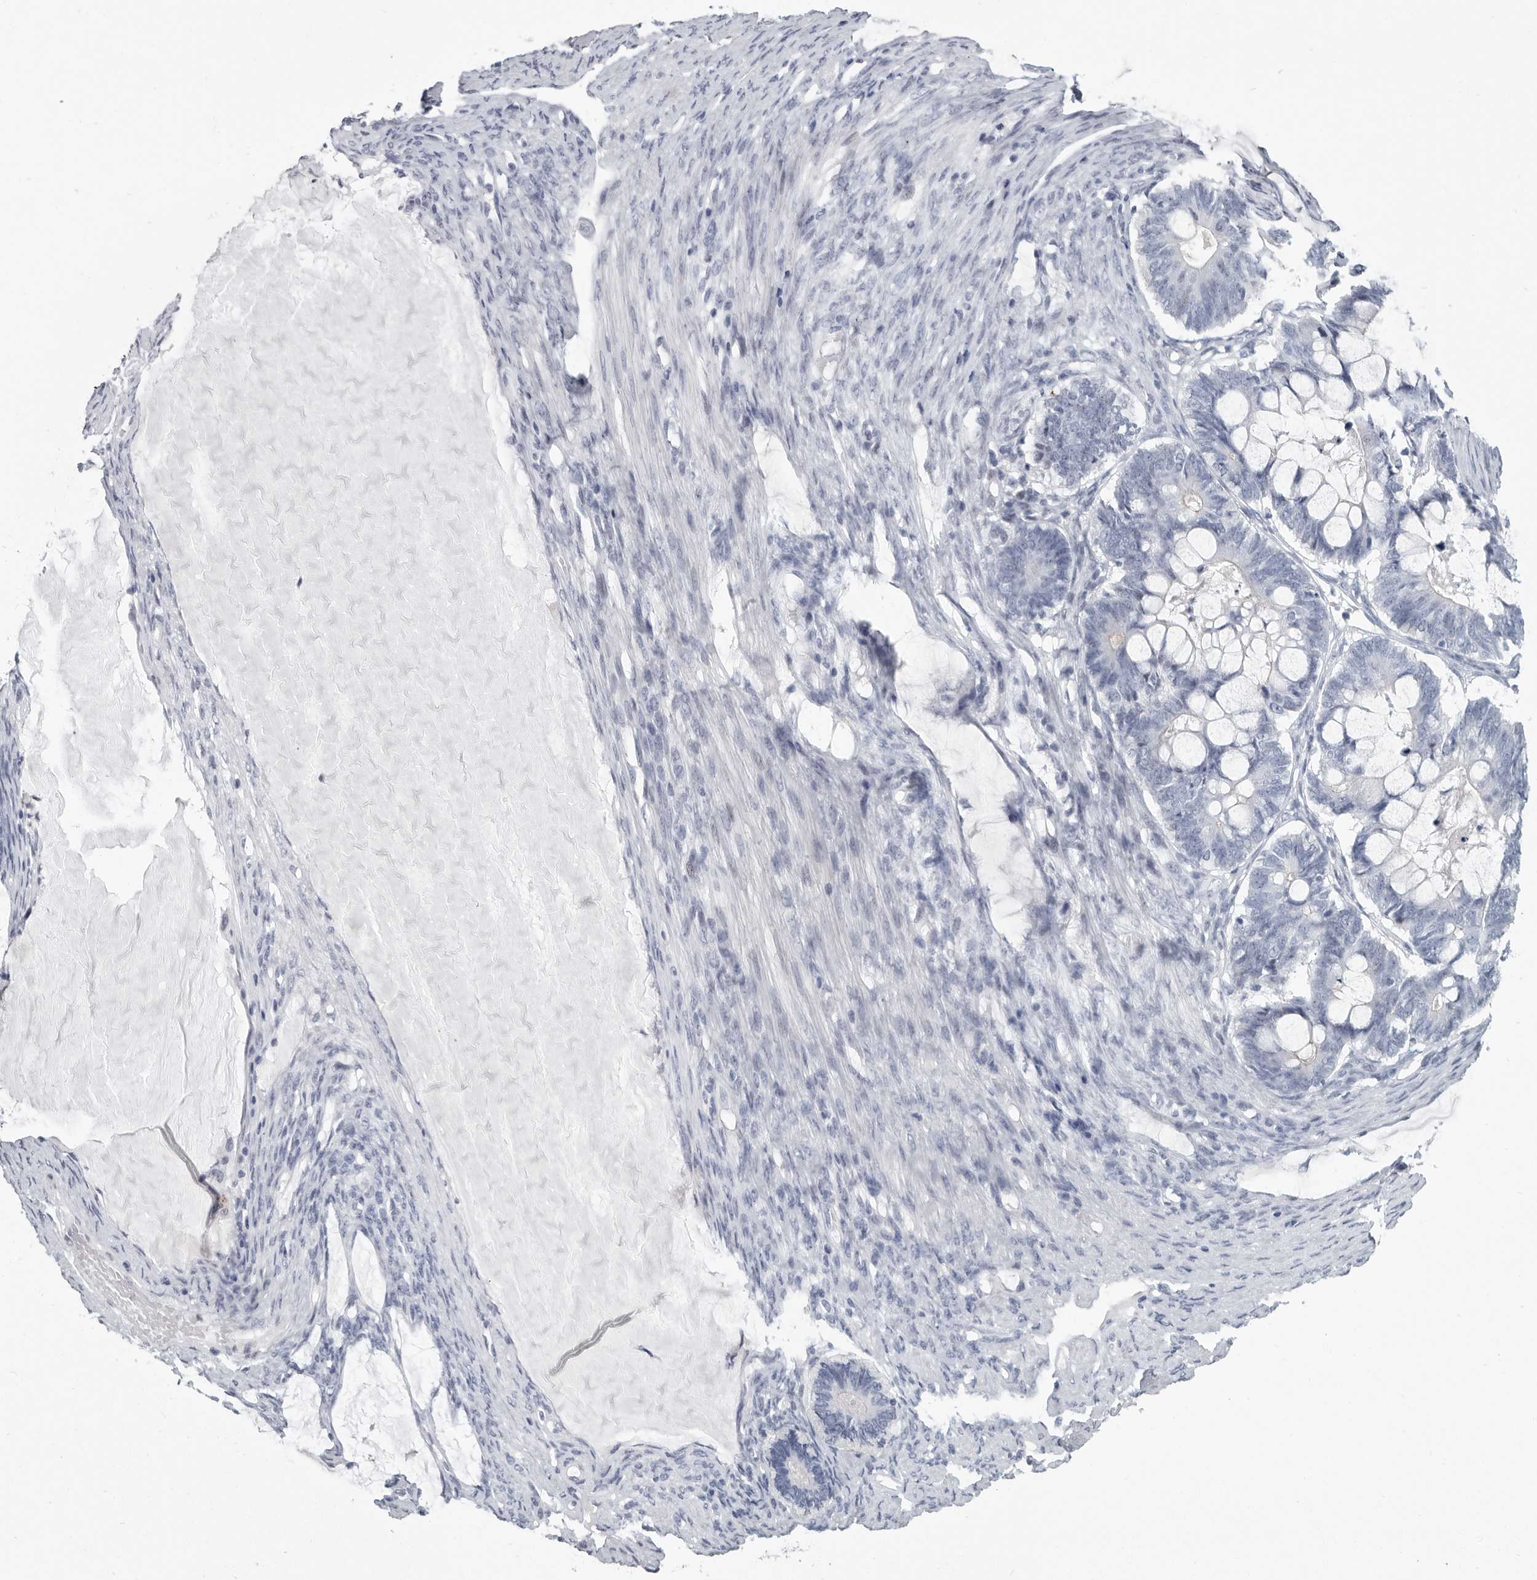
{"staining": {"intensity": "negative", "quantity": "none", "location": "none"}, "tissue": "ovarian cancer", "cell_type": "Tumor cells", "image_type": "cancer", "snomed": [{"axis": "morphology", "description": "Cystadenocarcinoma, mucinous, NOS"}, {"axis": "topography", "description": "Ovary"}], "caption": "Immunohistochemistry (IHC) micrograph of neoplastic tissue: human ovarian cancer stained with DAB shows no significant protein expression in tumor cells.", "gene": "WRAP73", "patient": {"sex": "female", "age": 61}}